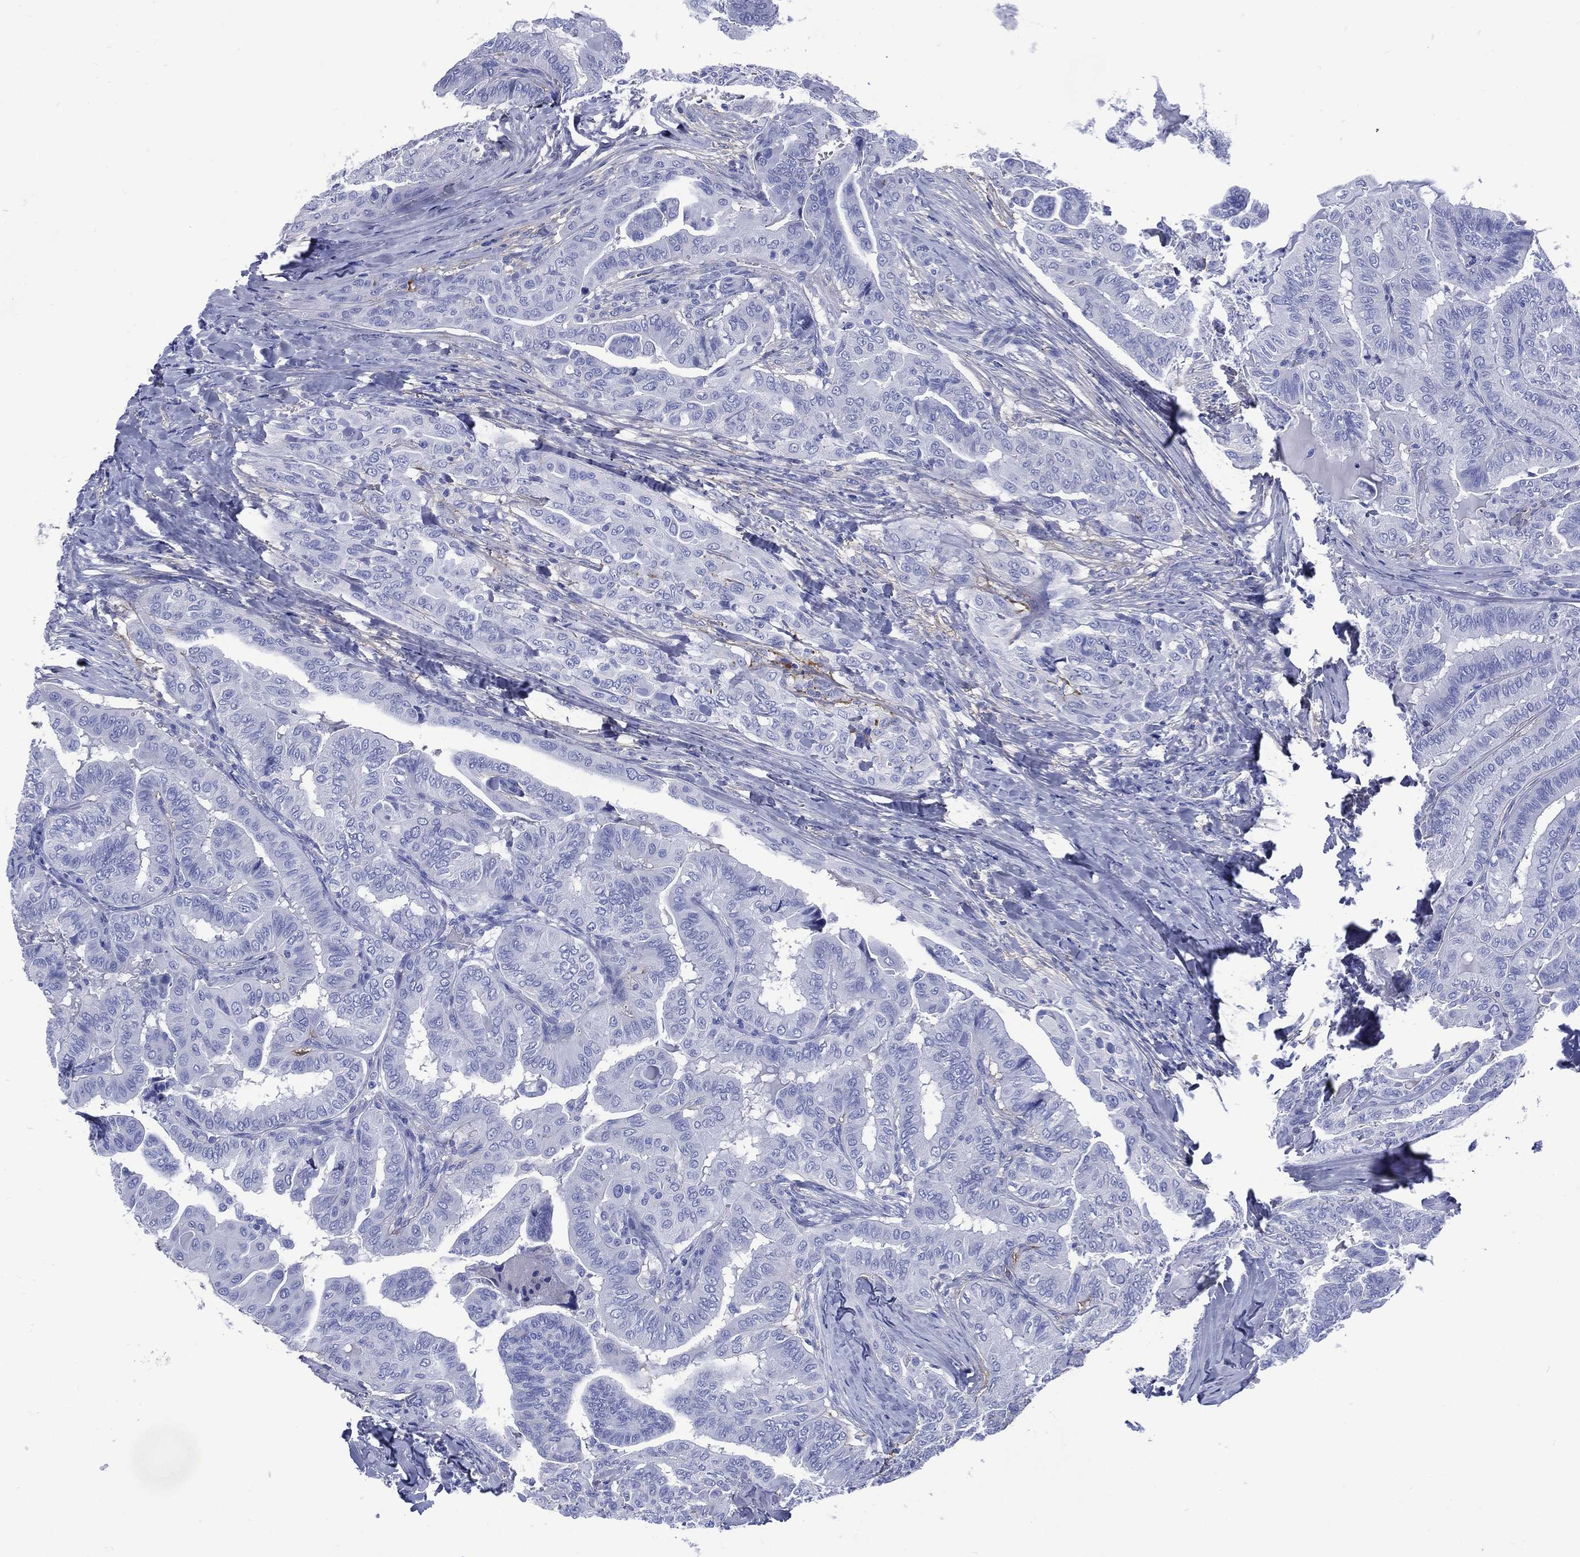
{"staining": {"intensity": "negative", "quantity": "none", "location": "none"}, "tissue": "thyroid cancer", "cell_type": "Tumor cells", "image_type": "cancer", "snomed": [{"axis": "morphology", "description": "Papillary adenocarcinoma, NOS"}, {"axis": "topography", "description": "Thyroid gland"}], "caption": "This is an immunohistochemistry image of papillary adenocarcinoma (thyroid). There is no positivity in tumor cells.", "gene": "SHCBP1L", "patient": {"sex": "female", "age": 68}}